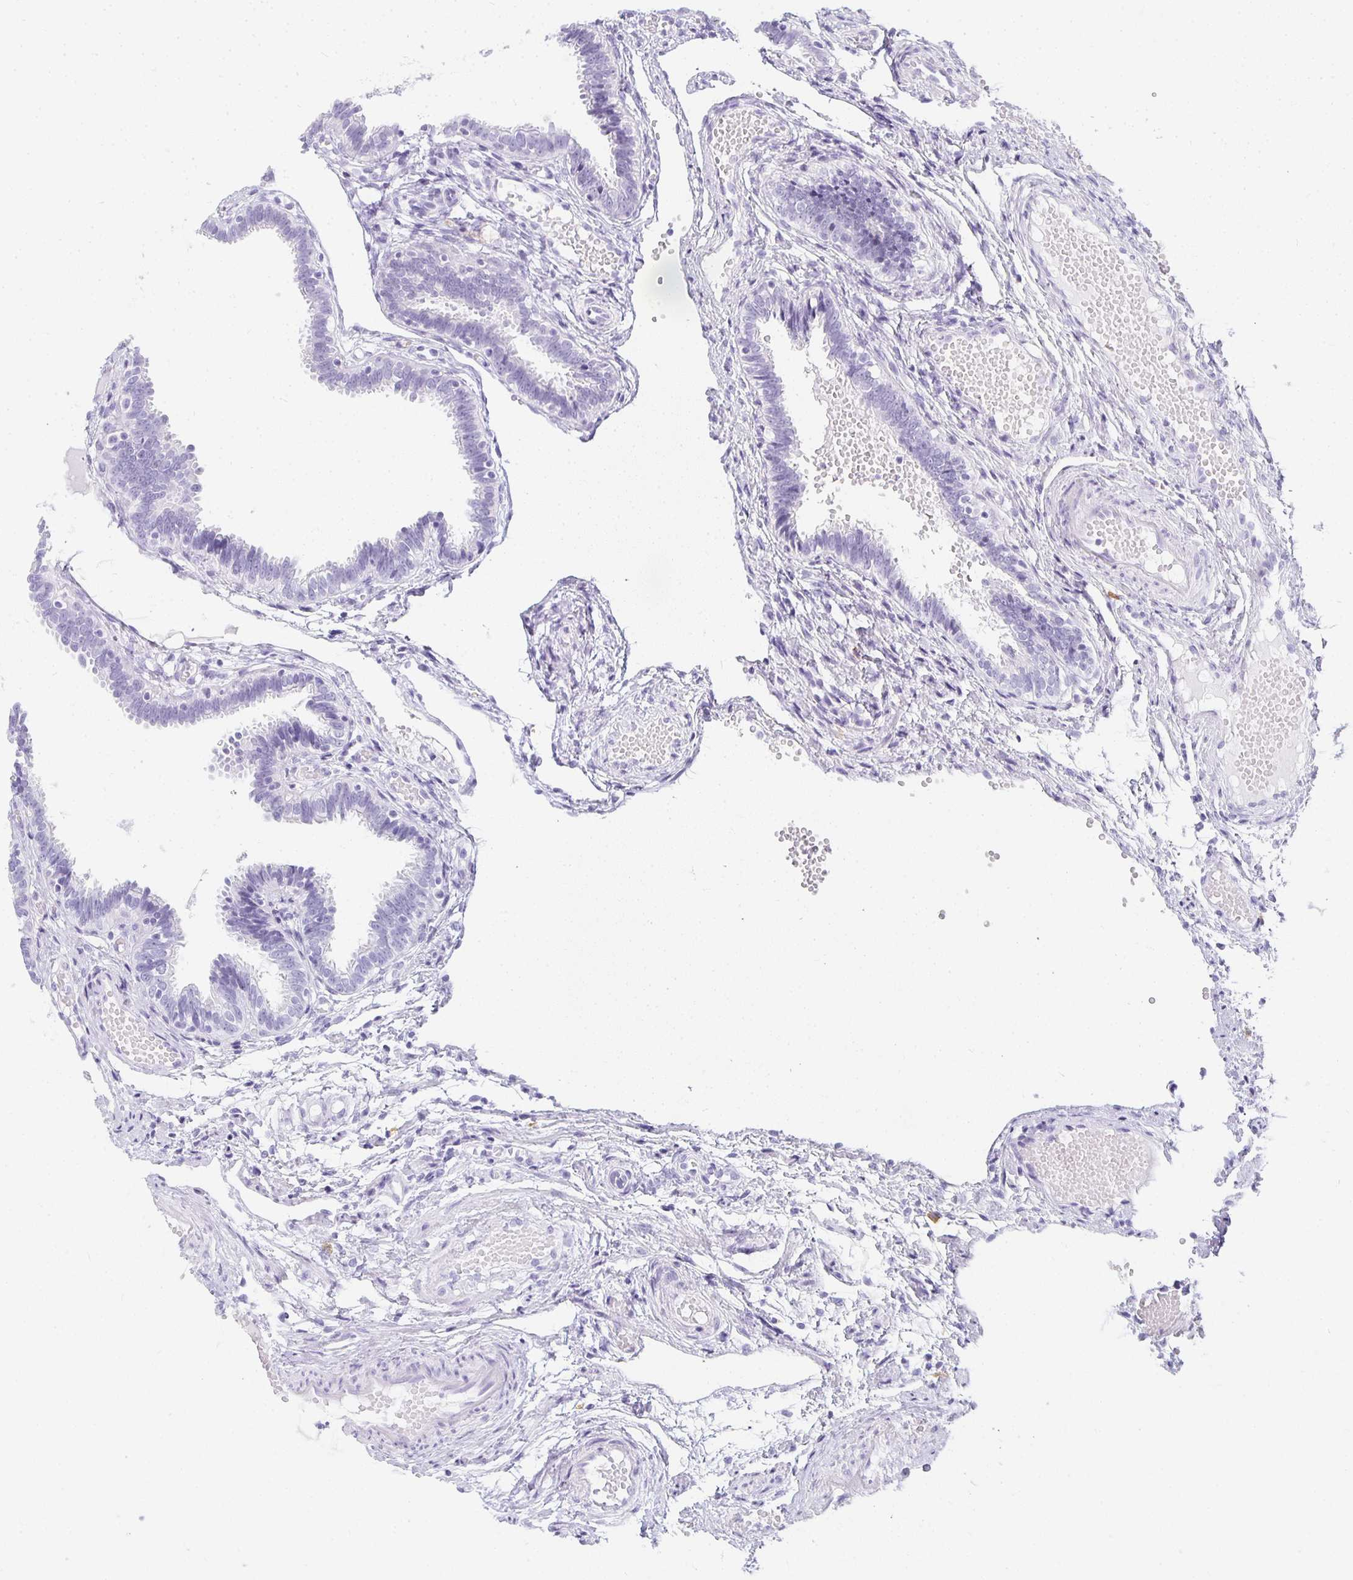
{"staining": {"intensity": "negative", "quantity": "none", "location": "none"}, "tissue": "fallopian tube", "cell_type": "Glandular cells", "image_type": "normal", "snomed": [{"axis": "morphology", "description": "Normal tissue, NOS"}, {"axis": "topography", "description": "Fallopian tube"}], "caption": "Glandular cells show no significant staining in unremarkable fallopian tube. Nuclei are stained in blue.", "gene": "TPSD1", "patient": {"sex": "female", "age": 37}}